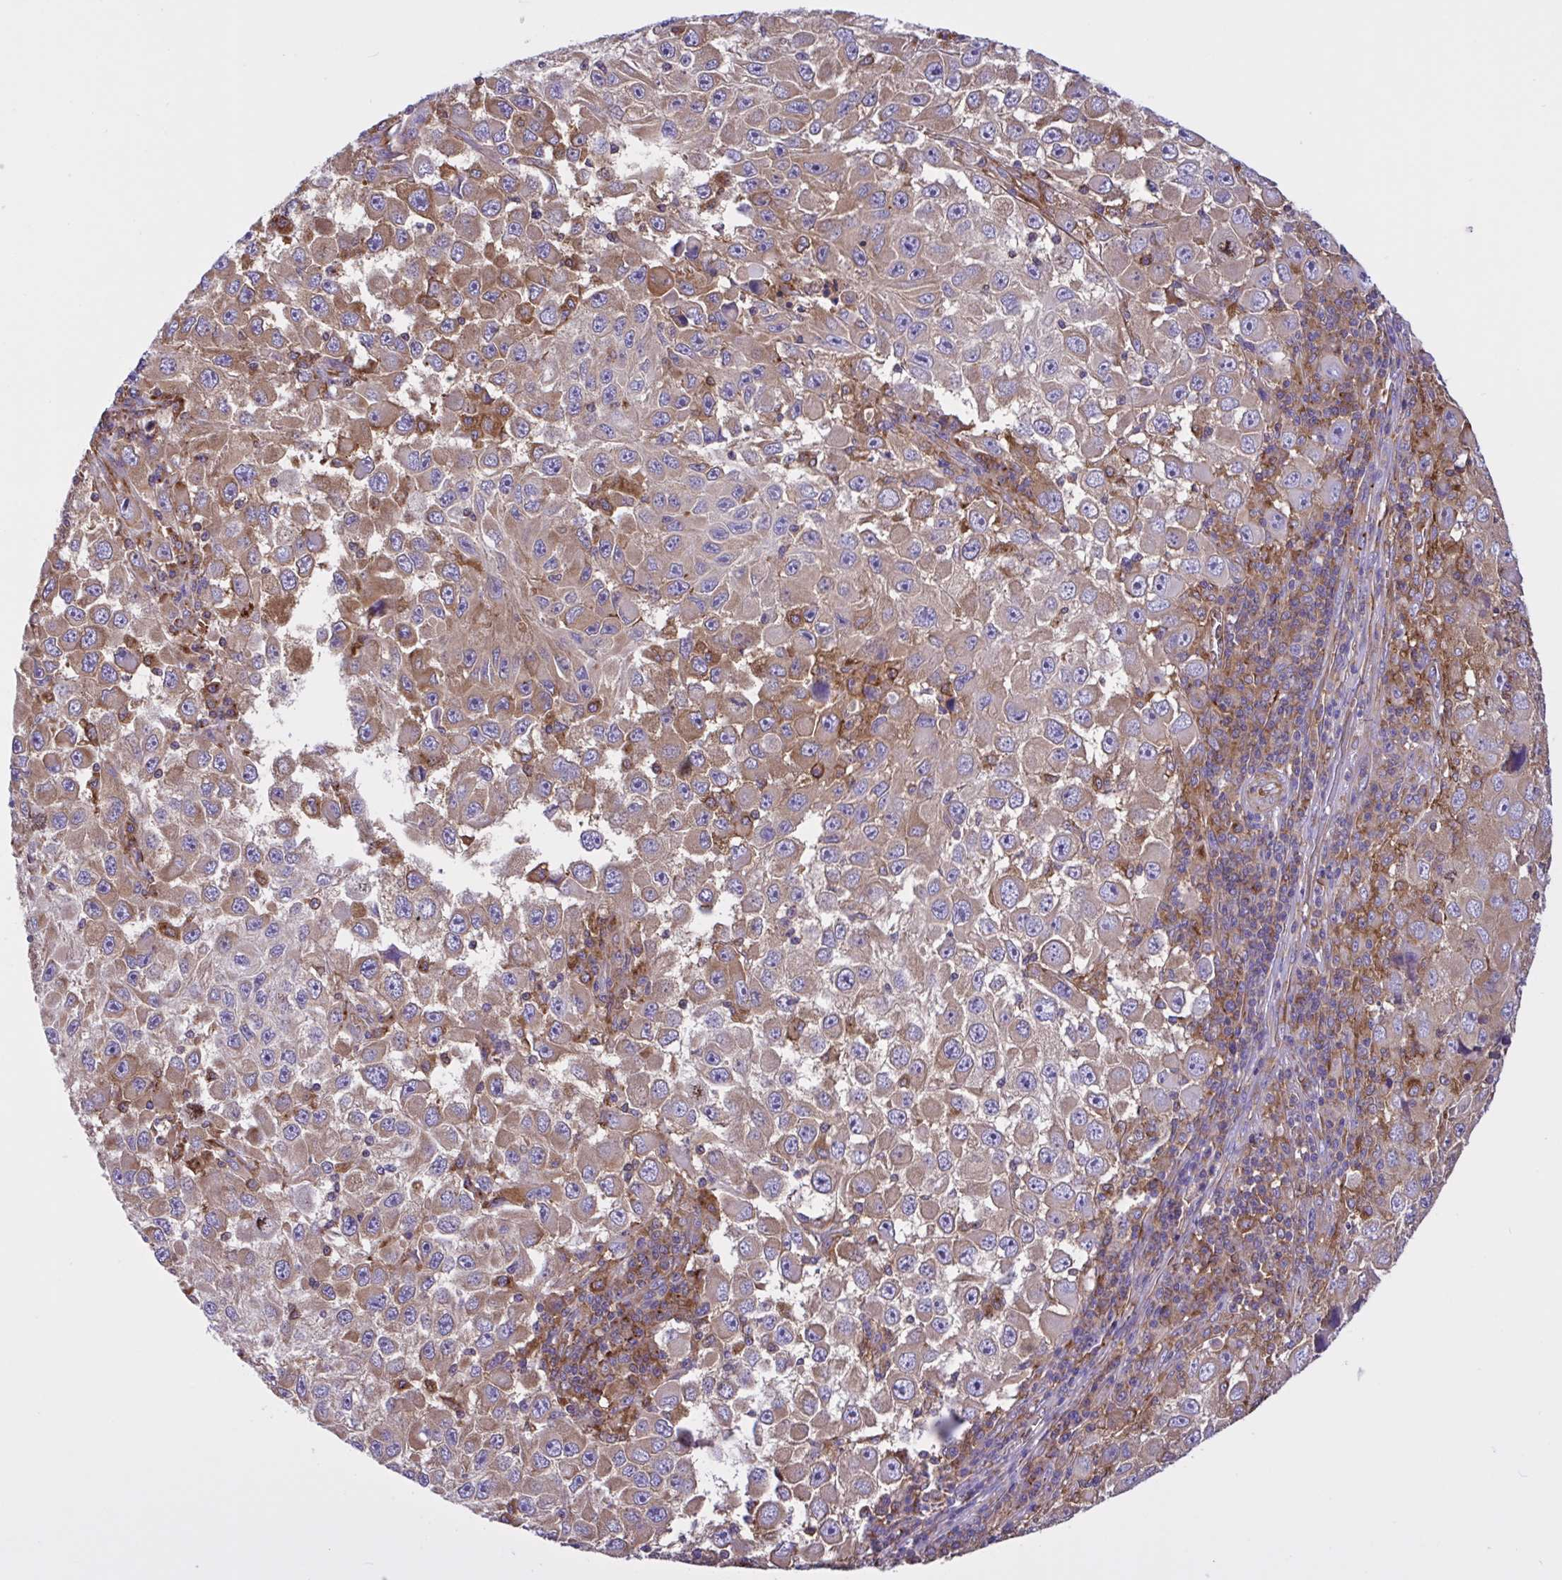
{"staining": {"intensity": "moderate", "quantity": ">75%", "location": "cytoplasmic/membranous"}, "tissue": "melanoma", "cell_type": "Tumor cells", "image_type": "cancer", "snomed": [{"axis": "morphology", "description": "Malignant melanoma, Metastatic site"}, {"axis": "topography", "description": "Lymph node"}], "caption": "This photomicrograph exhibits IHC staining of malignant melanoma (metastatic site), with medium moderate cytoplasmic/membranous staining in approximately >75% of tumor cells.", "gene": "OR51M1", "patient": {"sex": "female", "age": 67}}